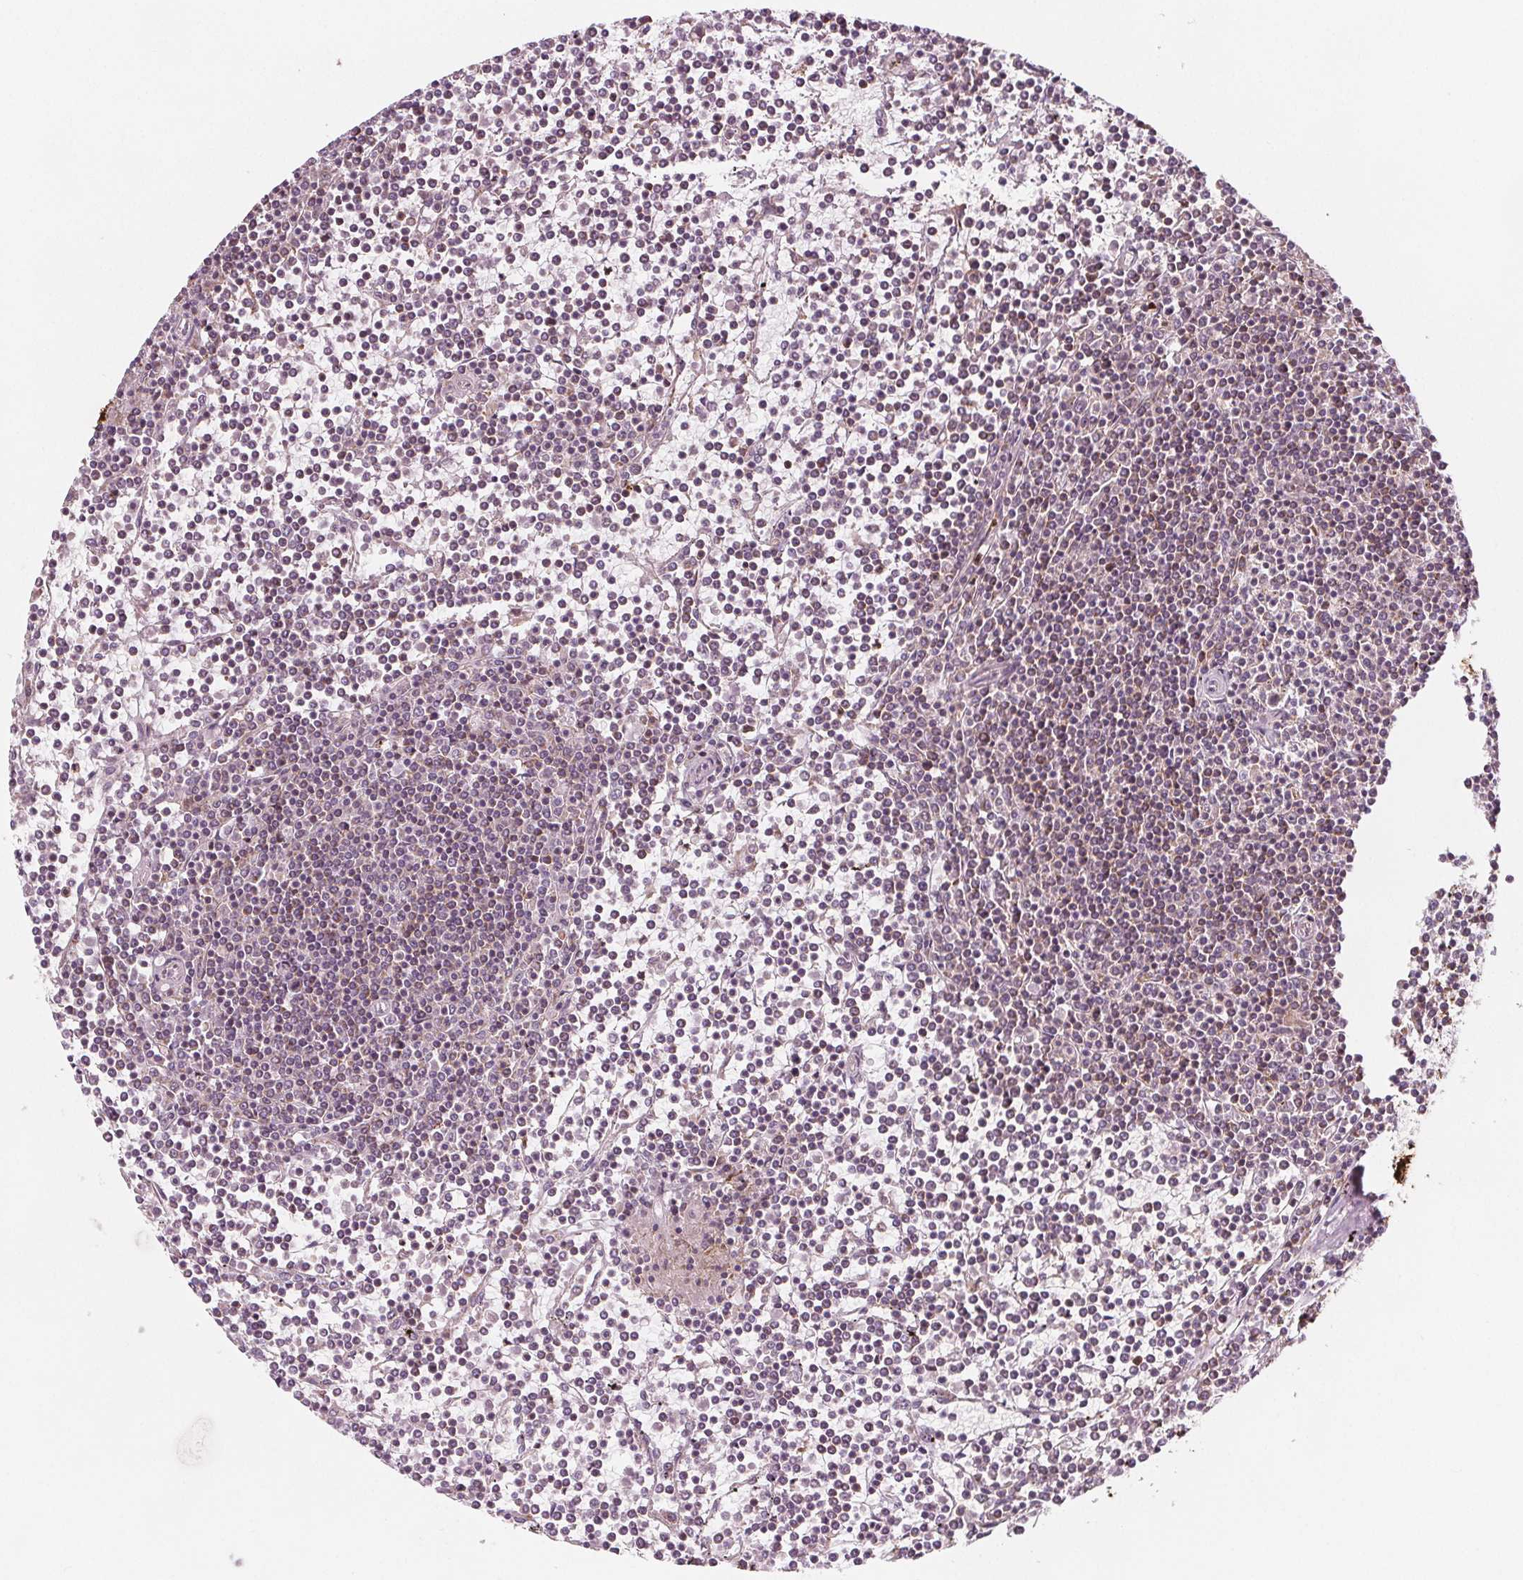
{"staining": {"intensity": "negative", "quantity": "none", "location": "none"}, "tissue": "lymphoma", "cell_type": "Tumor cells", "image_type": "cancer", "snomed": [{"axis": "morphology", "description": "Malignant lymphoma, non-Hodgkin's type, Low grade"}, {"axis": "topography", "description": "Spleen"}], "caption": "A histopathology image of human malignant lymphoma, non-Hodgkin's type (low-grade) is negative for staining in tumor cells. The staining was performed using DAB (3,3'-diaminobenzidine) to visualize the protein expression in brown, while the nuclei were stained in blue with hematoxylin (Magnification: 20x).", "gene": "ADAM33", "patient": {"sex": "female", "age": 19}}